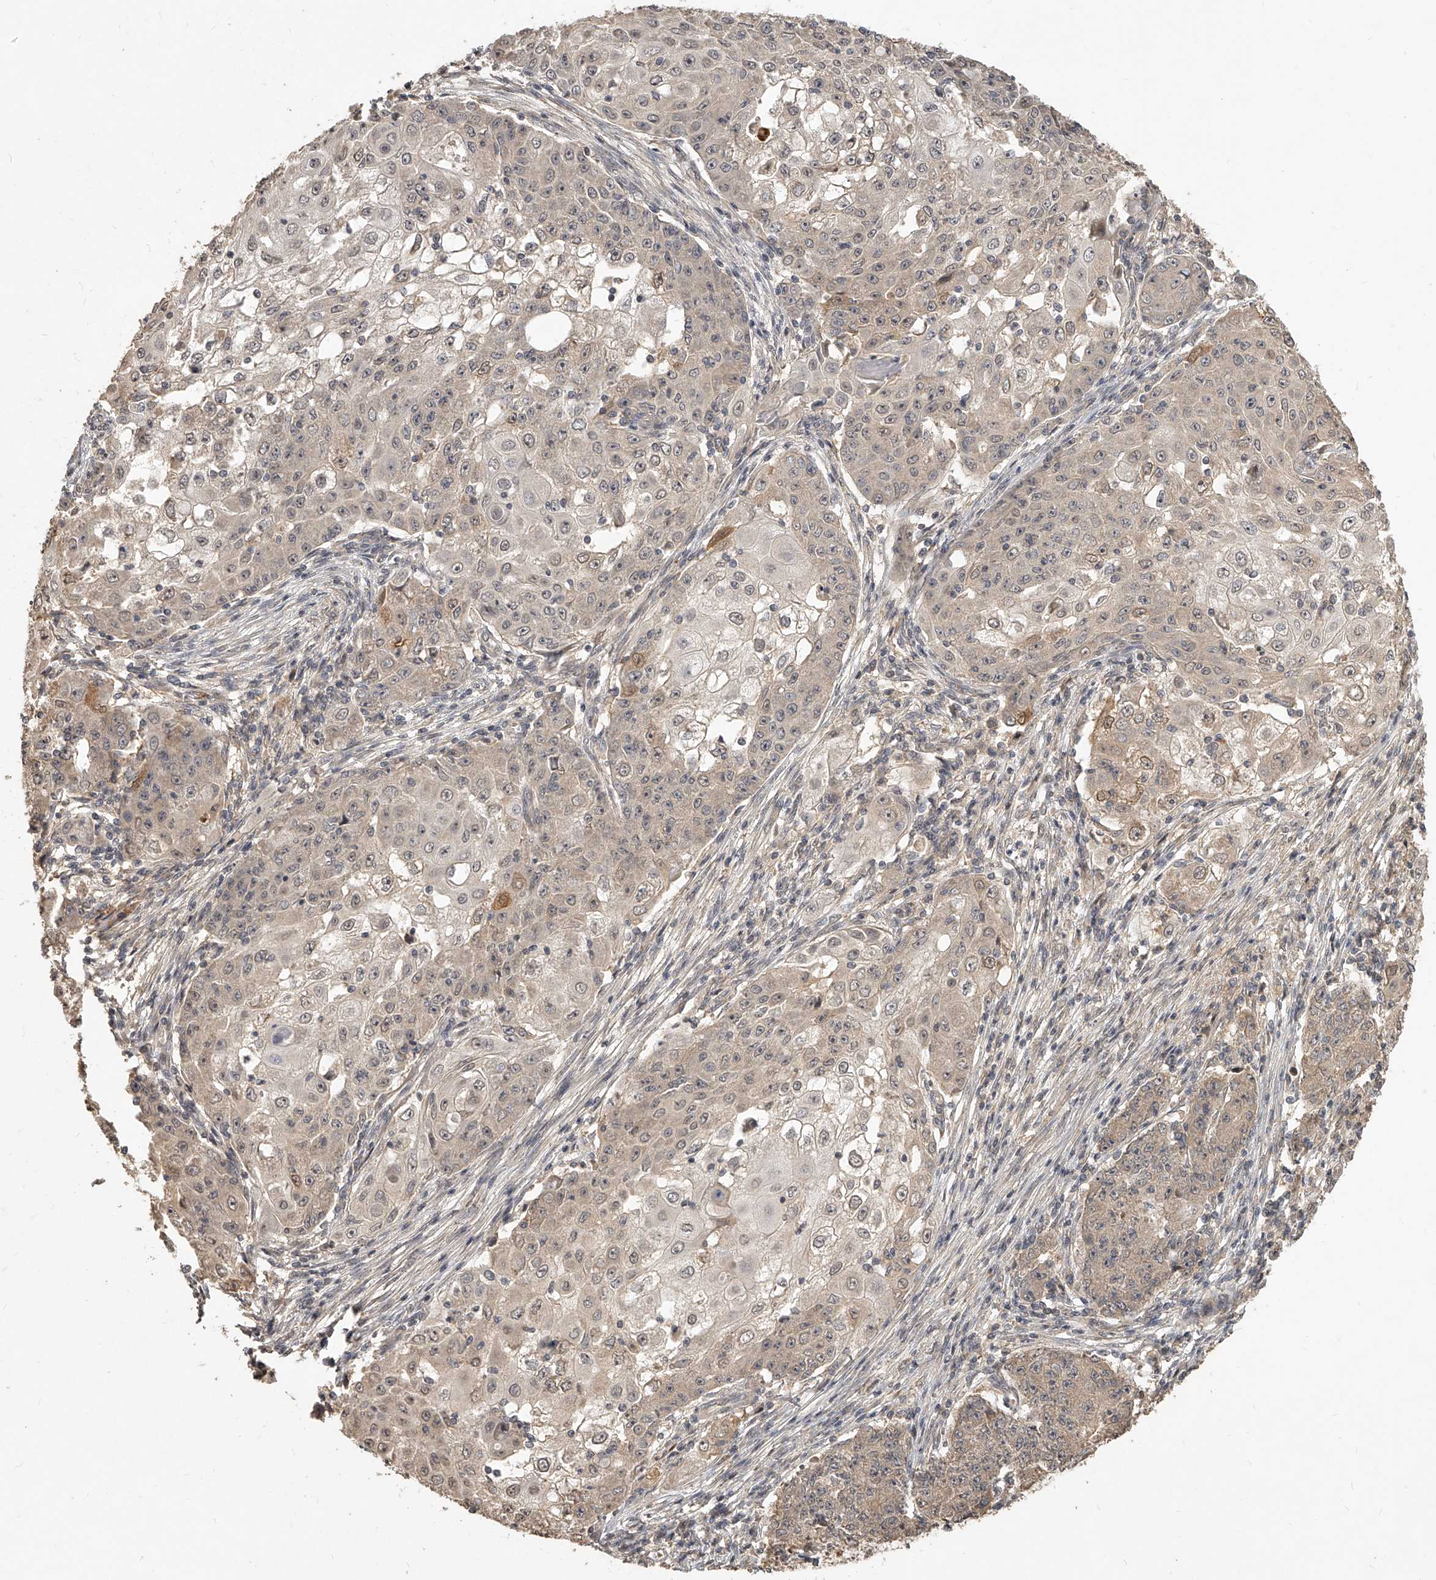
{"staining": {"intensity": "weak", "quantity": "25%-75%", "location": "cytoplasmic/membranous,nuclear"}, "tissue": "ovarian cancer", "cell_type": "Tumor cells", "image_type": "cancer", "snomed": [{"axis": "morphology", "description": "Carcinoma, endometroid"}, {"axis": "topography", "description": "Ovary"}], "caption": "Protein expression analysis of ovarian cancer shows weak cytoplasmic/membranous and nuclear staining in approximately 25%-75% of tumor cells. The staining was performed using DAB, with brown indicating positive protein expression. Nuclei are stained blue with hematoxylin.", "gene": "SLC37A1", "patient": {"sex": "female", "age": 42}}